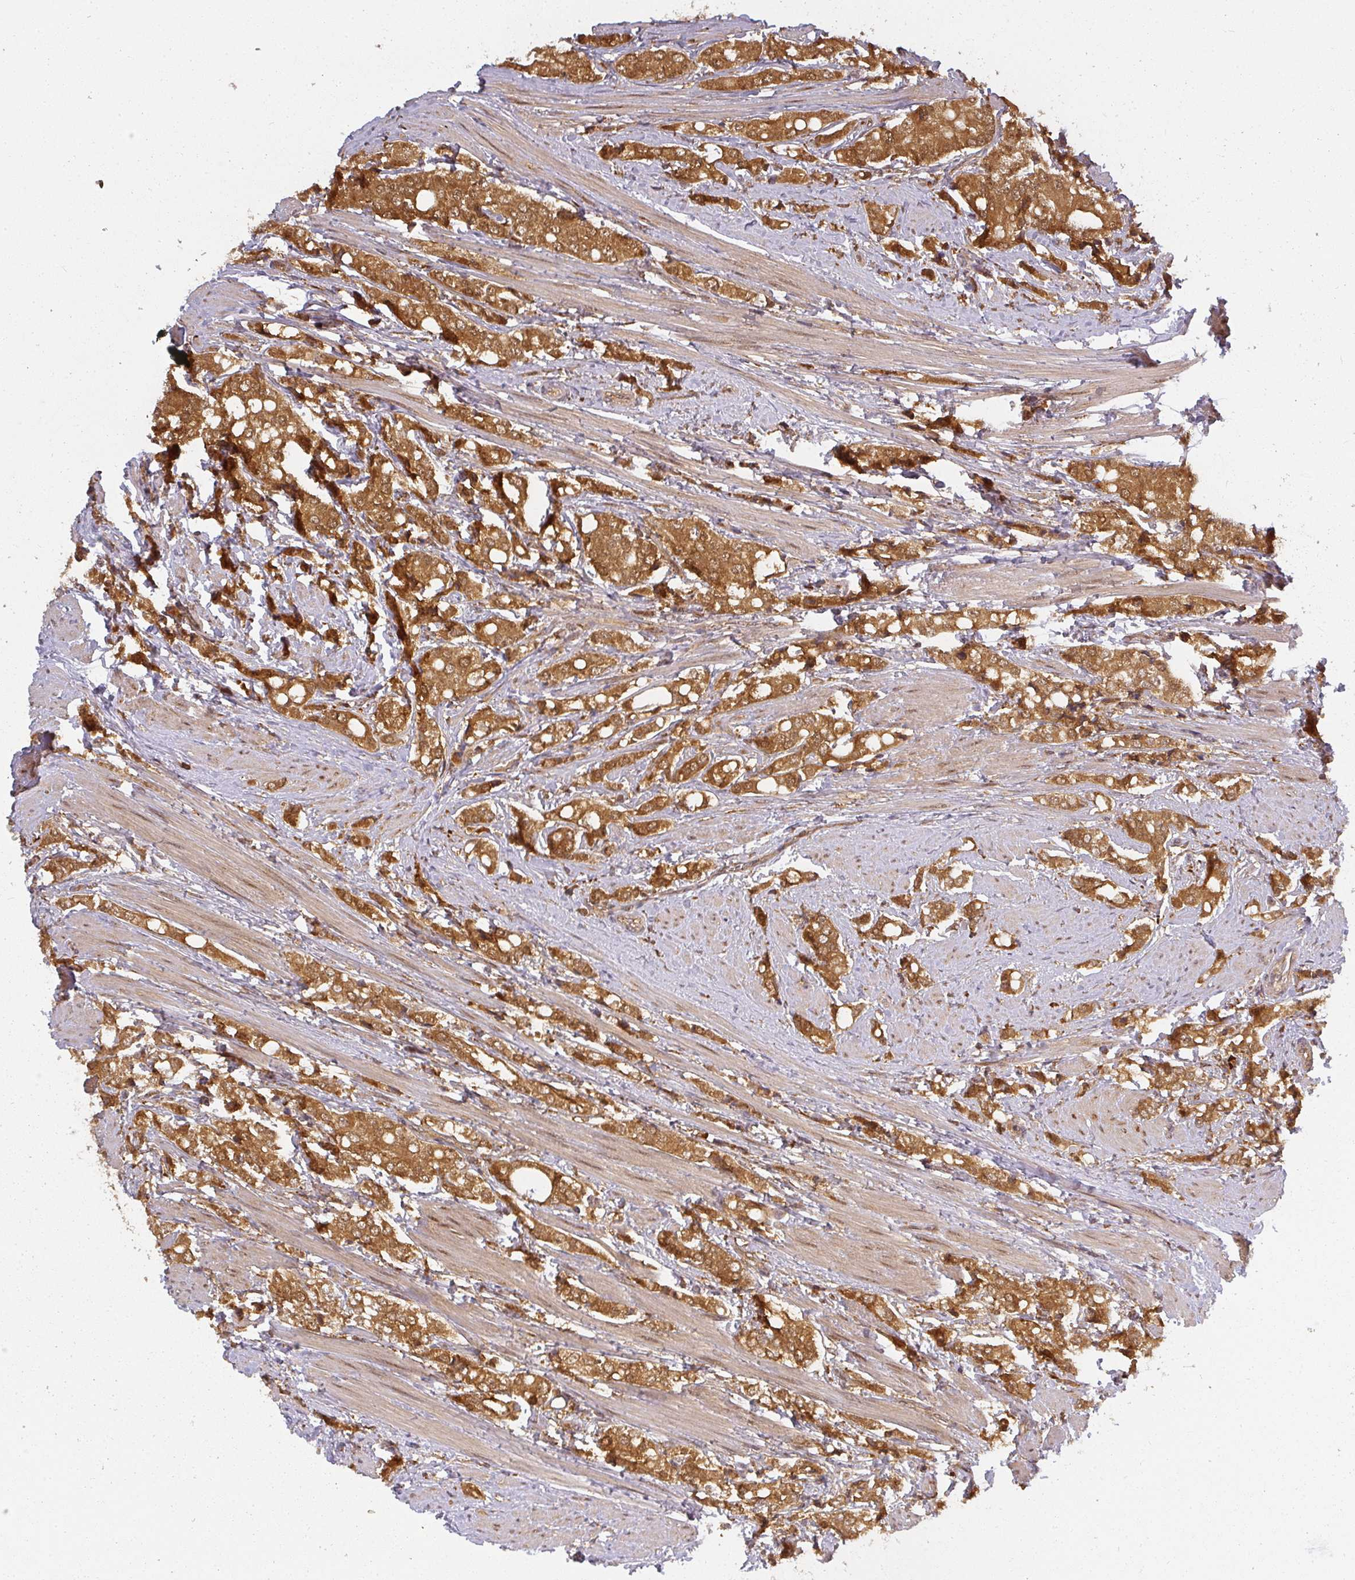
{"staining": {"intensity": "strong", "quantity": ">75%", "location": "cytoplasmic/membranous"}, "tissue": "prostate cancer", "cell_type": "Tumor cells", "image_type": "cancer", "snomed": [{"axis": "morphology", "description": "Adenocarcinoma, High grade"}, {"axis": "topography", "description": "Prostate"}], "caption": "Immunohistochemical staining of adenocarcinoma (high-grade) (prostate) displays strong cytoplasmic/membranous protein positivity in about >75% of tumor cells. (DAB = brown stain, brightfield microscopy at high magnification).", "gene": "PPP6R3", "patient": {"sex": "male", "age": 71}}